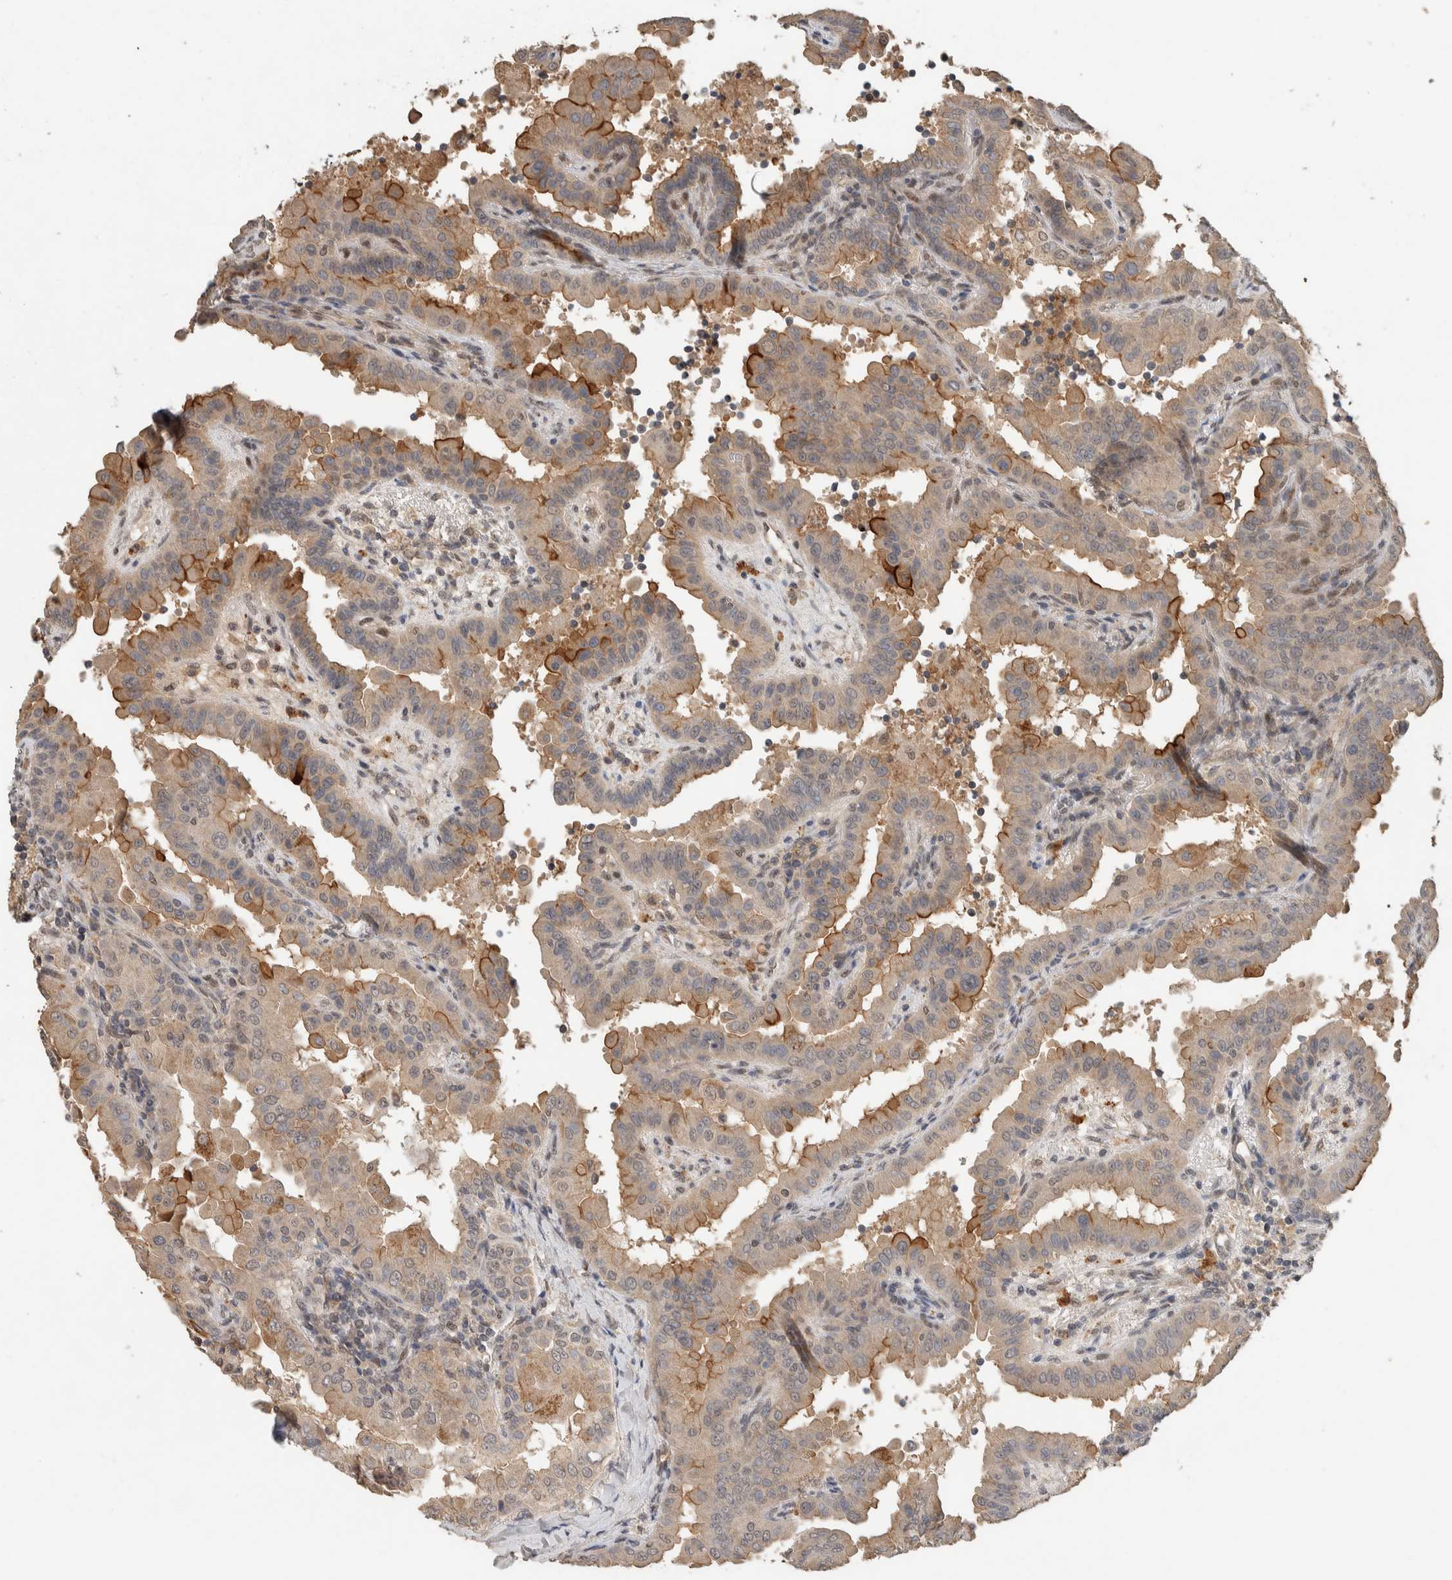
{"staining": {"intensity": "weak", "quantity": ">75%", "location": "cytoplasmic/membranous"}, "tissue": "thyroid cancer", "cell_type": "Tumor cells", "image_type": "cancer", "snomed": [{"axis": "morphology", "description": "Papillary adenocarcinoma, NOS"}, {"axis": "topography", "description": "Thyroid gland"}], "caption": "This is a histology image of immunohistochemistry staining of thyroid cancer, which shows weak expression in the cytoplasmic/membranous of tumor cells.", "gene": "CYSRT1", "patient": {"sex": "male", "age": 33}}